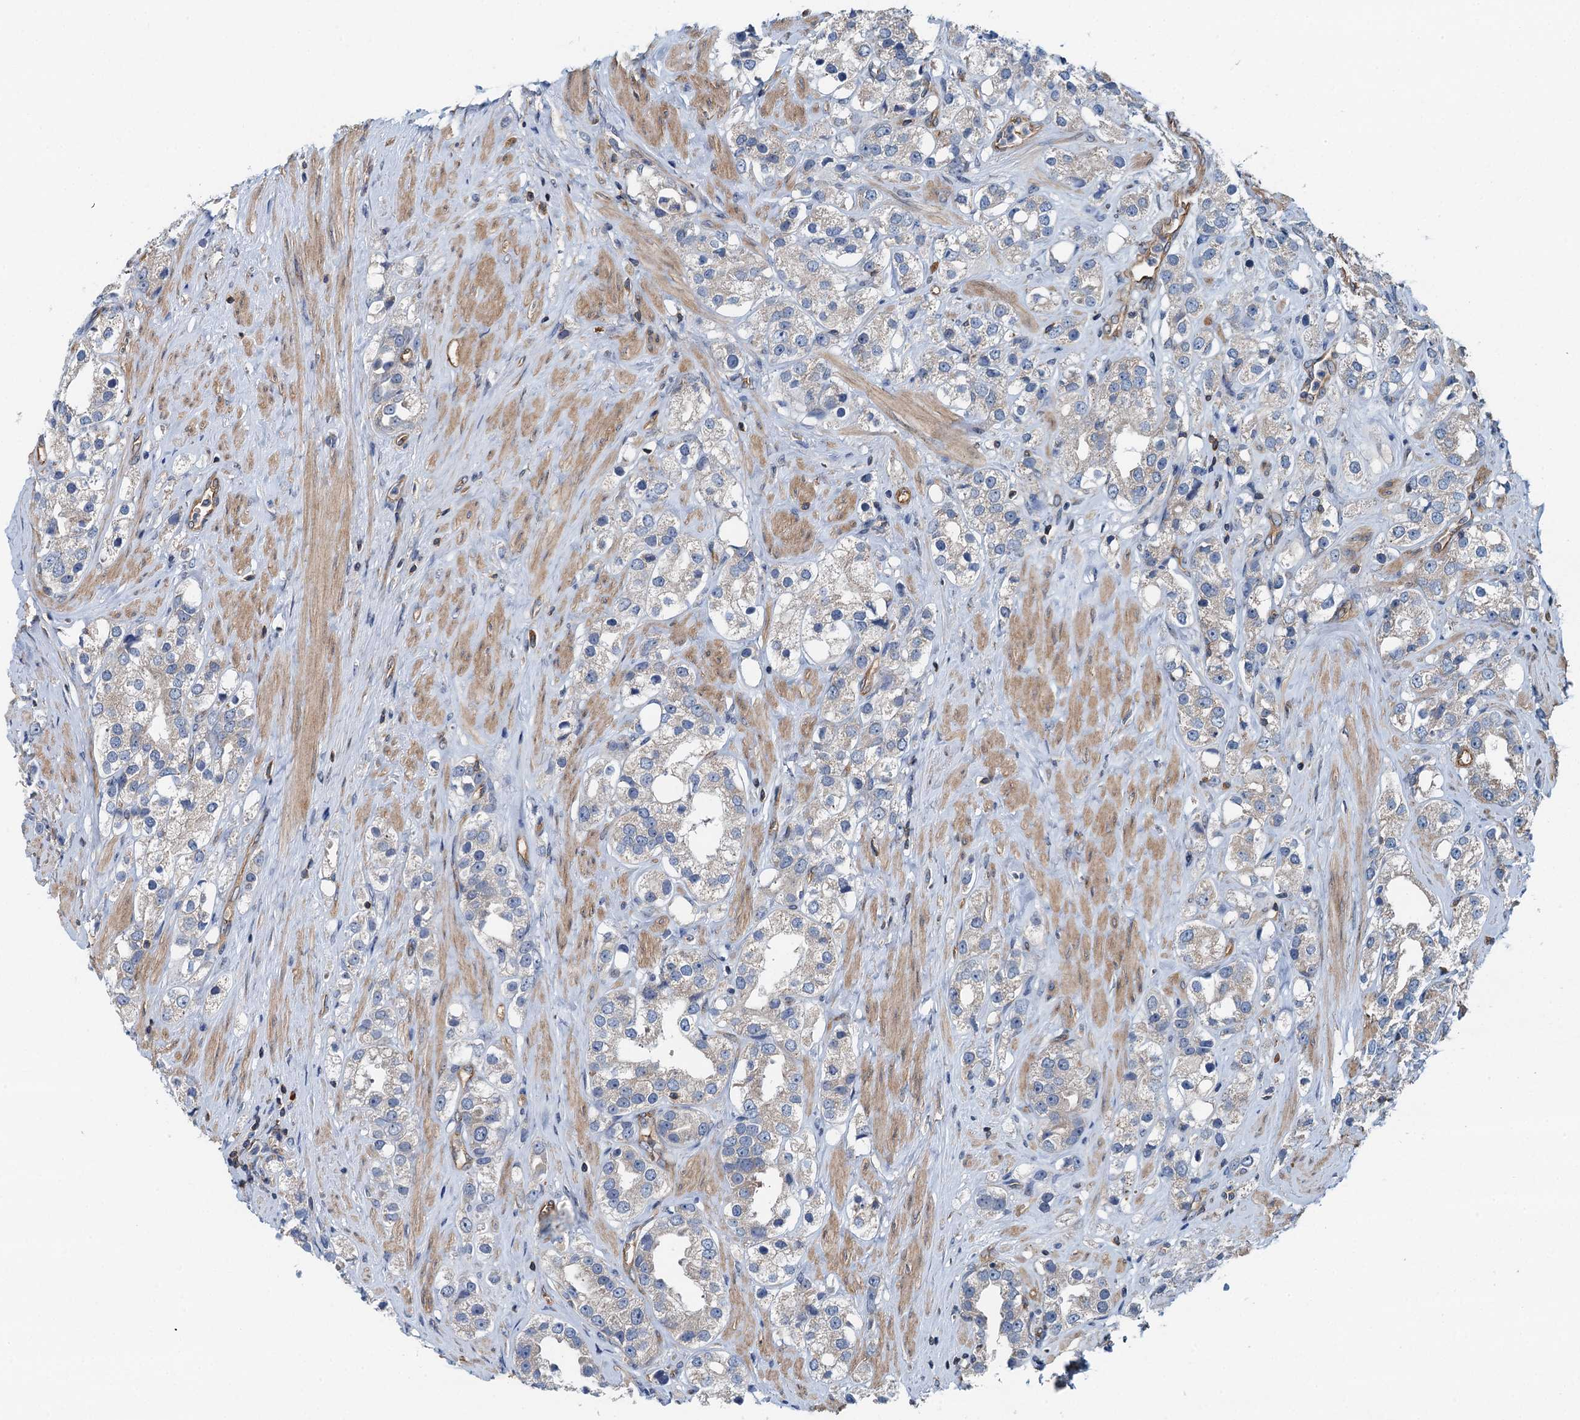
{"staining": {"intensity": "weak", "quantity": "25%-75%", "location": "cytoplasmic/membranous"}, "tissue": "prostate cancer", "cell_type": "Tumor cells", "image_type": "cancer", "snomed": [{"axis": "morphology", "description": "Adenocarcinoma, NOS"}, {"axis": "topography", "description": "Prostate"}], "caption": "IHC histopathology image of neoplastic tissue: adenocarcinoma (prostate) stained using IHC displays low levels of weak protein expression localized specifically in the cytoplasmic/membranous of tumor cells, appearing as a cytoplasmic/membranous brown color.", "gene": "ROGDI", "patient": {"sex": "male", "age": 79}}